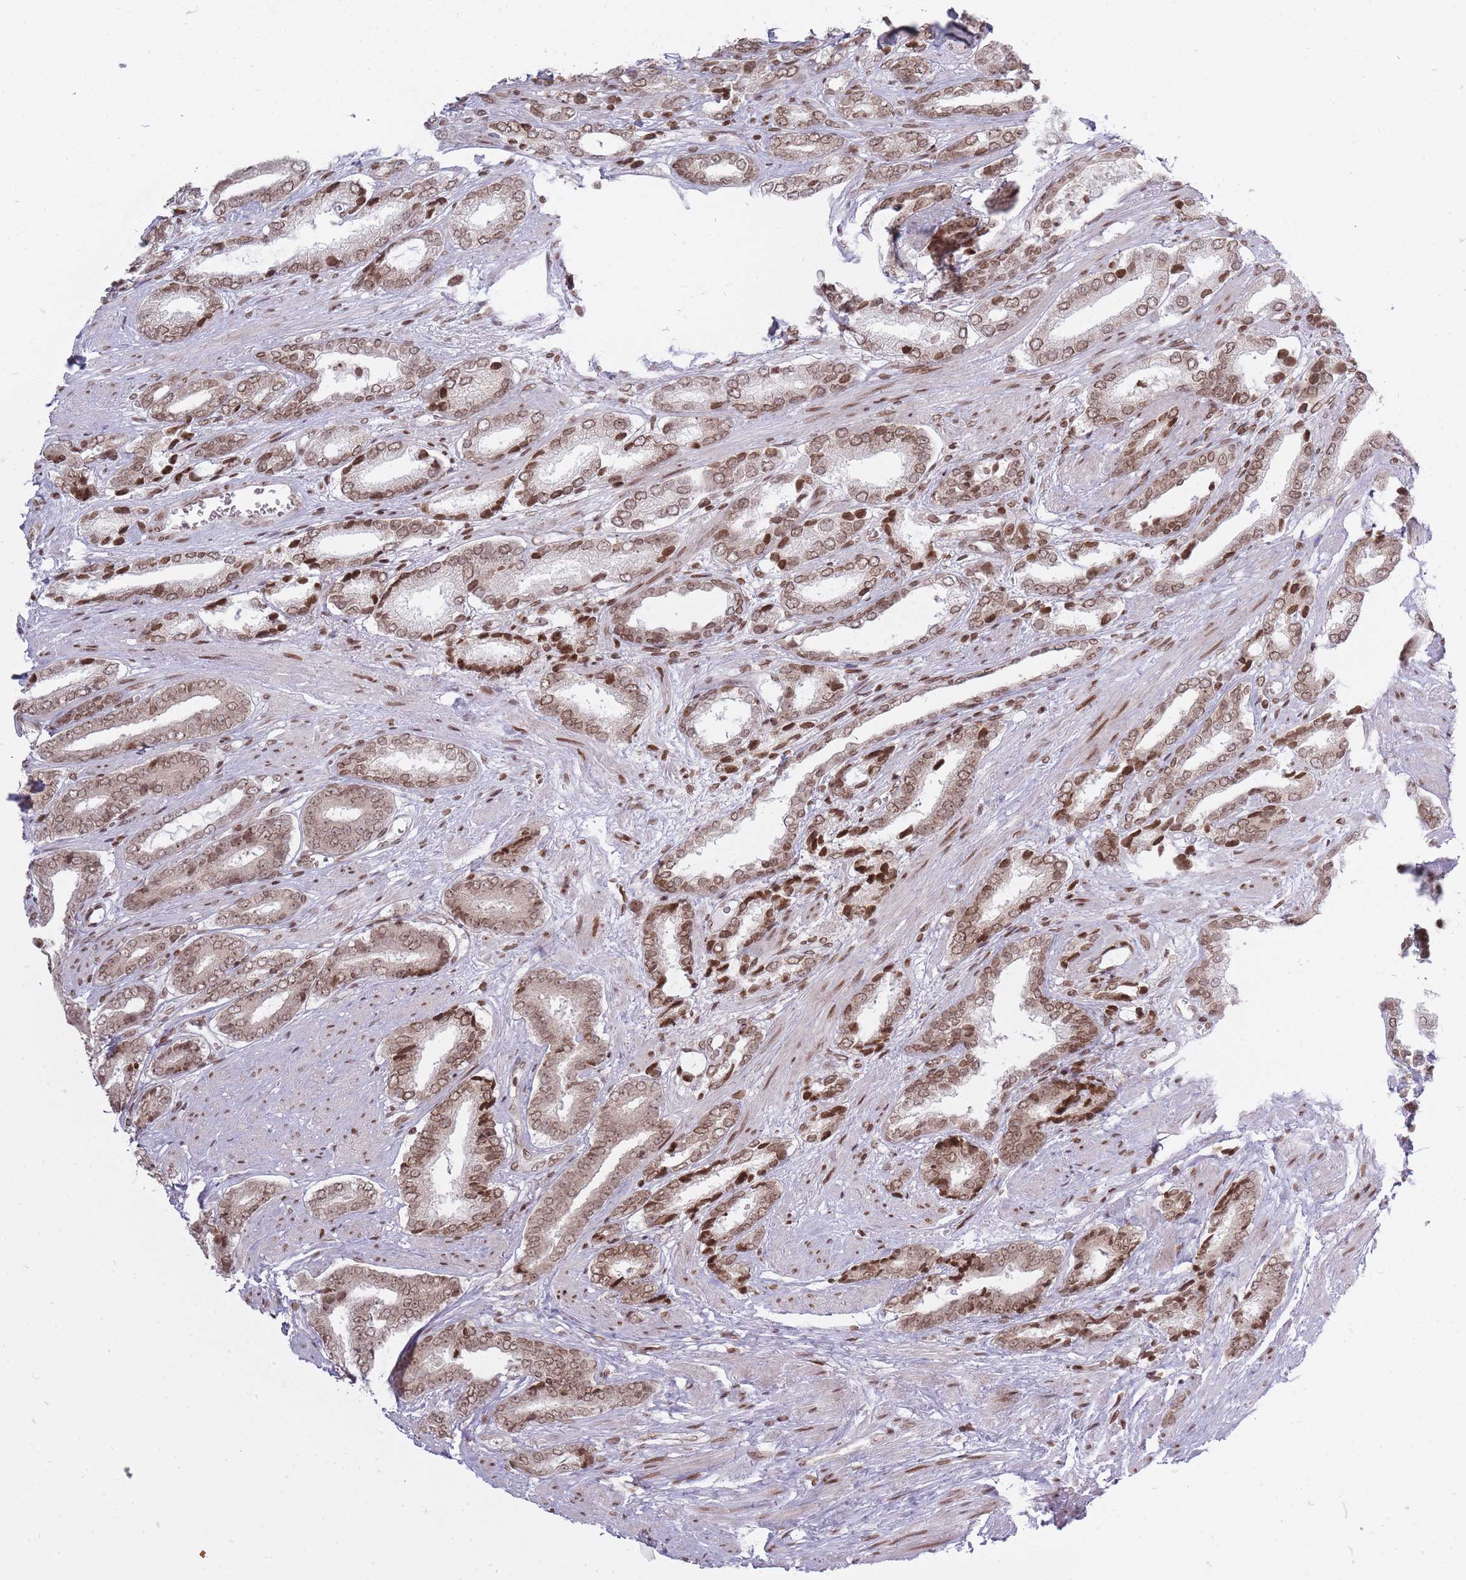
{"staining": {"intensity": "moderate", "quantity": ">75%", "location": "nuclear"}, "tissue": "prostate cancer", "cell_type": "Tumor cells", "image_type": "cancer", "snomed": [{"axis": "morphology", "description": "Adenocarcinoma, NOS"}, {"axis": "topography", "description": "Prostate and seminal vesicle, NOS"}], "caption": "Protein analysis of adenocarcinoma (prostate) tissue displays moderate nuclear expression in about >75% of tumor cells.", "gene": "TMC6", "patient": {"sex": "male", "age": 76}}